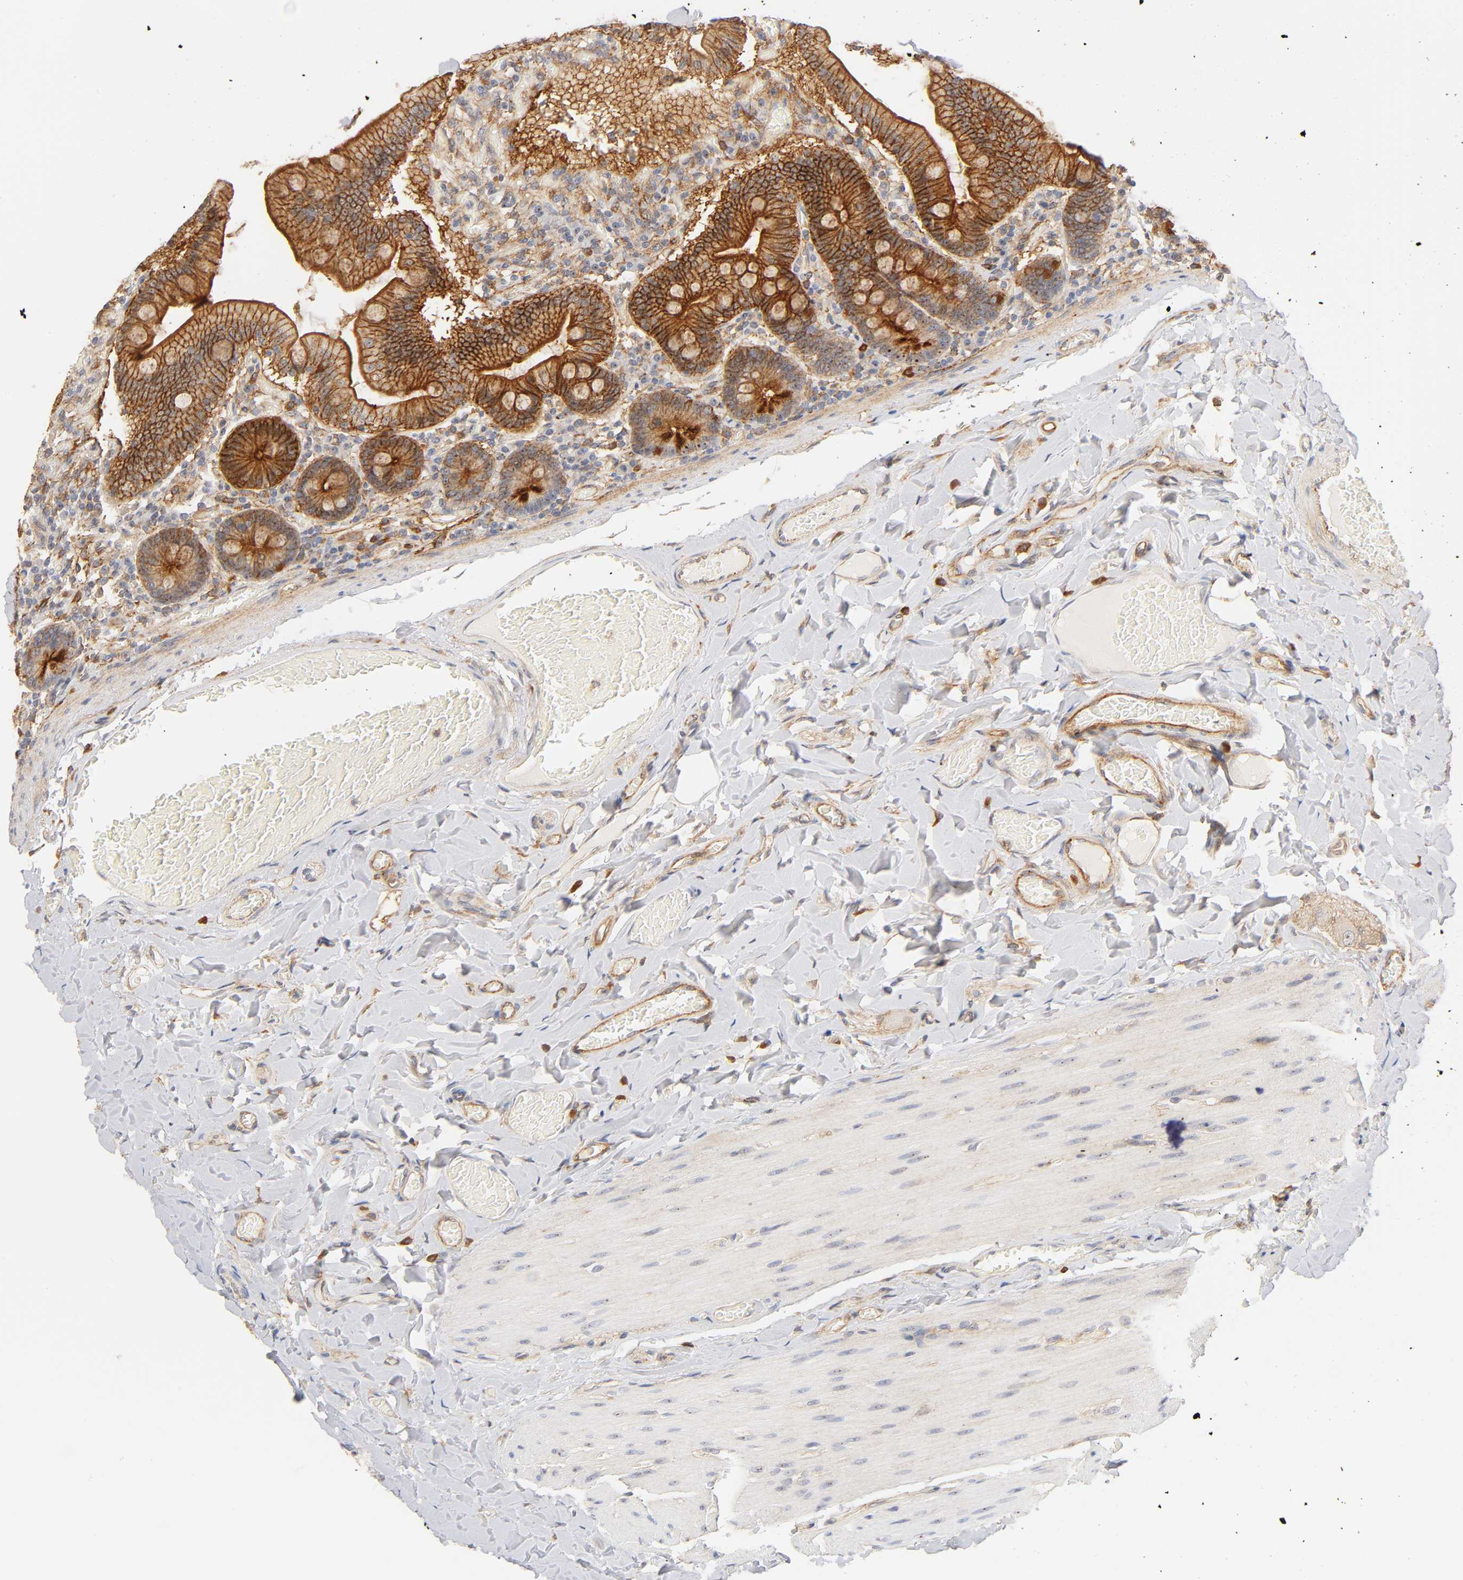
{"staining": {"intensity": "strong", "quantity": ">75%", "location": "cytoplasmic/membranous"}, "tissue": "duodenum", "cell_type": "Glandular cells", "image_type": "normal", "snomed": [{"axis": "morphology", "description": "Normal tissue, NOS"}, {"axis": "topography", "description": "Duodenum"}], "caption": "Normal duodenum exhibits strong cytoplasmic/membranous staining in approximately >75% of glandular cells (DAB IHC, brown staining for protein, blue staining for nuclei)..", "gene": "PLD1", "patient": {"sex": "male", "age": 66}}